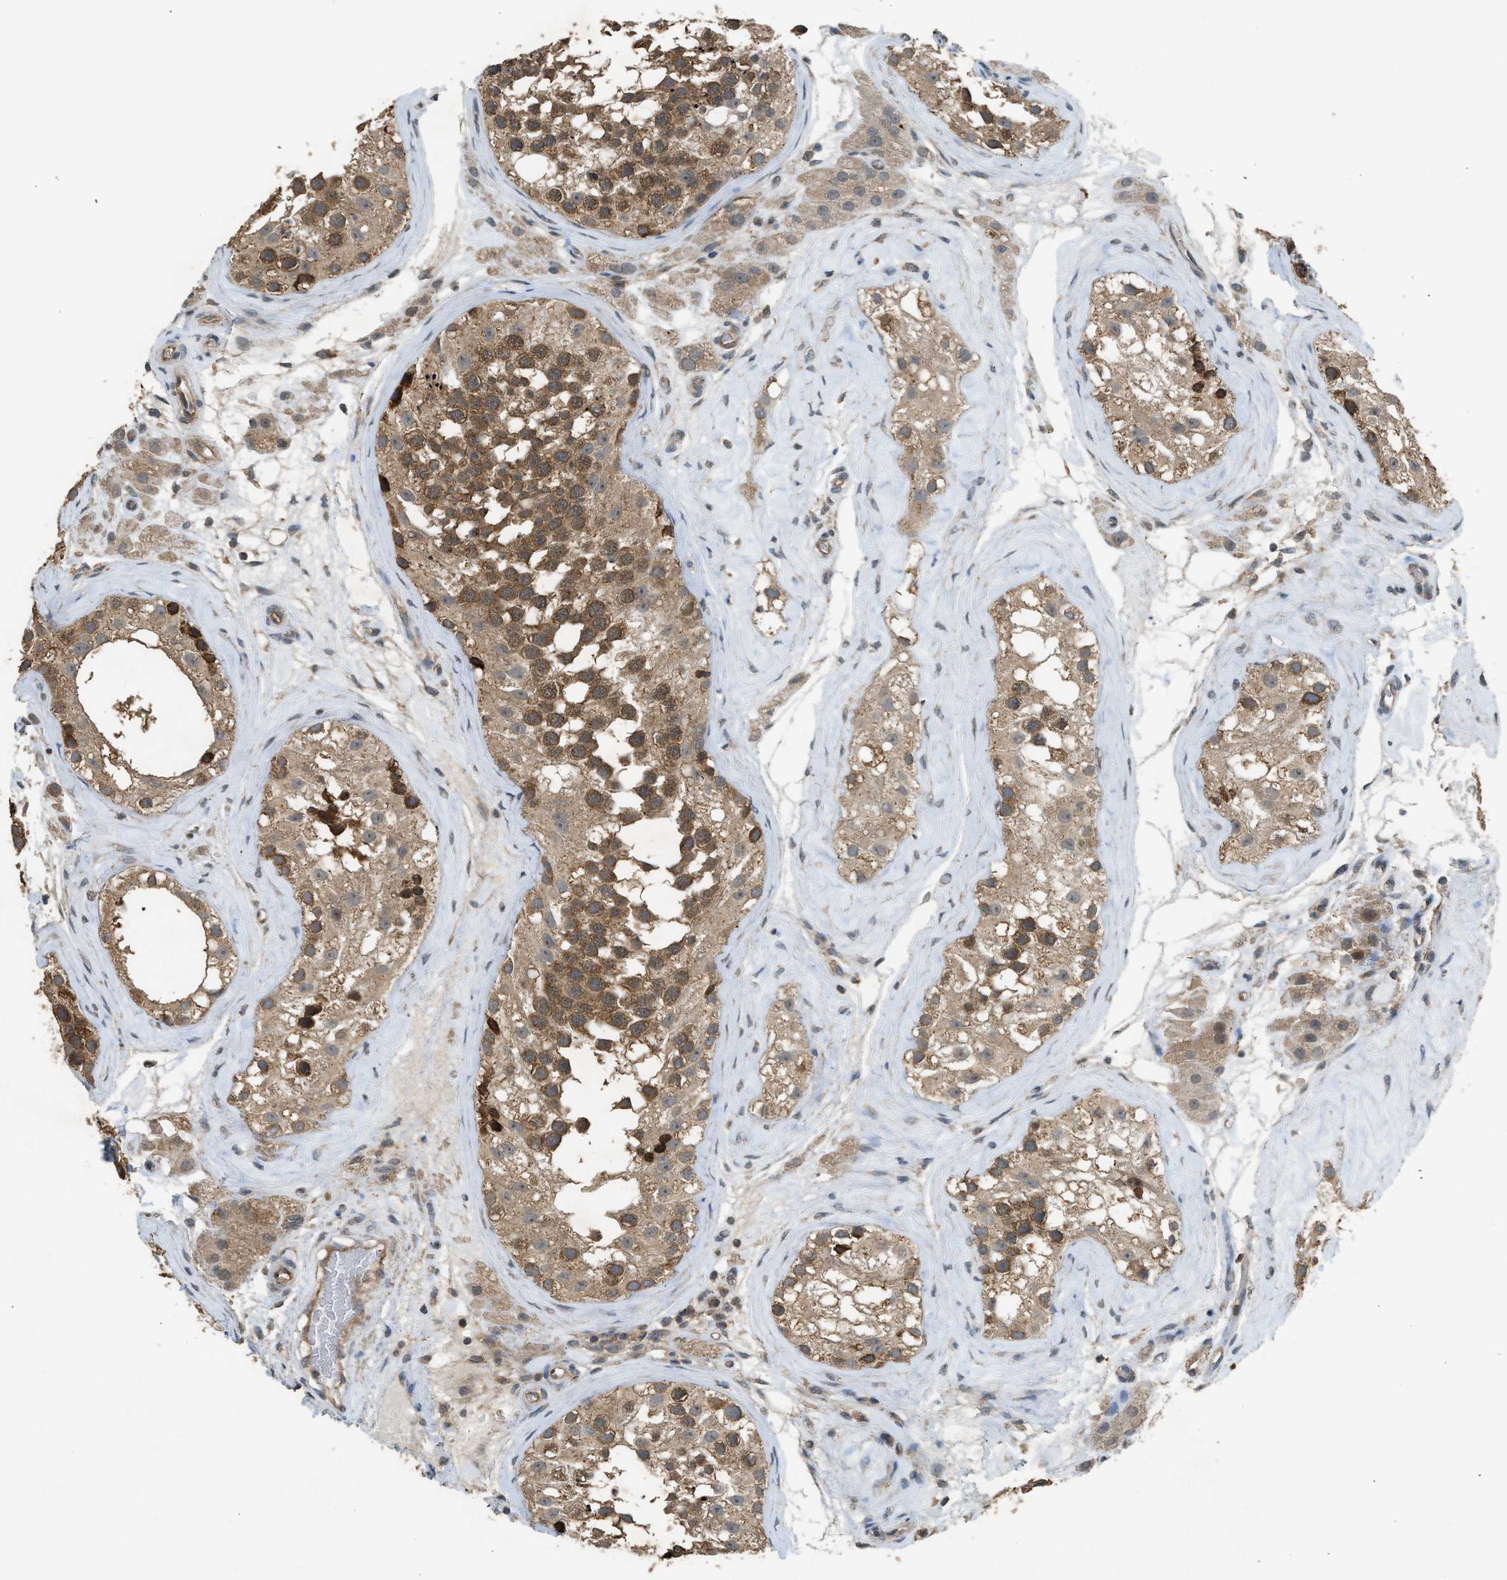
{"staining": {"intensity": "moderate", "quantity": ">75%", "location": "cytoplasmic/membranous"}, "tissue": "testis", "cell_type": "Cells in seminiferous ducts", "image_type": "normal", "snomed": [{"axis": "morphology", "description": "Normal tissue, NOS"}, {"axis": "morphology", "description": "Seminoma, NOS"}, {"axis": "topography", "description": "Testis"}], "caption": "Human testis stained for a protein (brown) displays moderate cytoplasmic/membranous positive positivity in approximately >75% of cells in seminiferous ducts.", "gene": "HIP1R", "patient": {"sex": "male", "age": 71}}